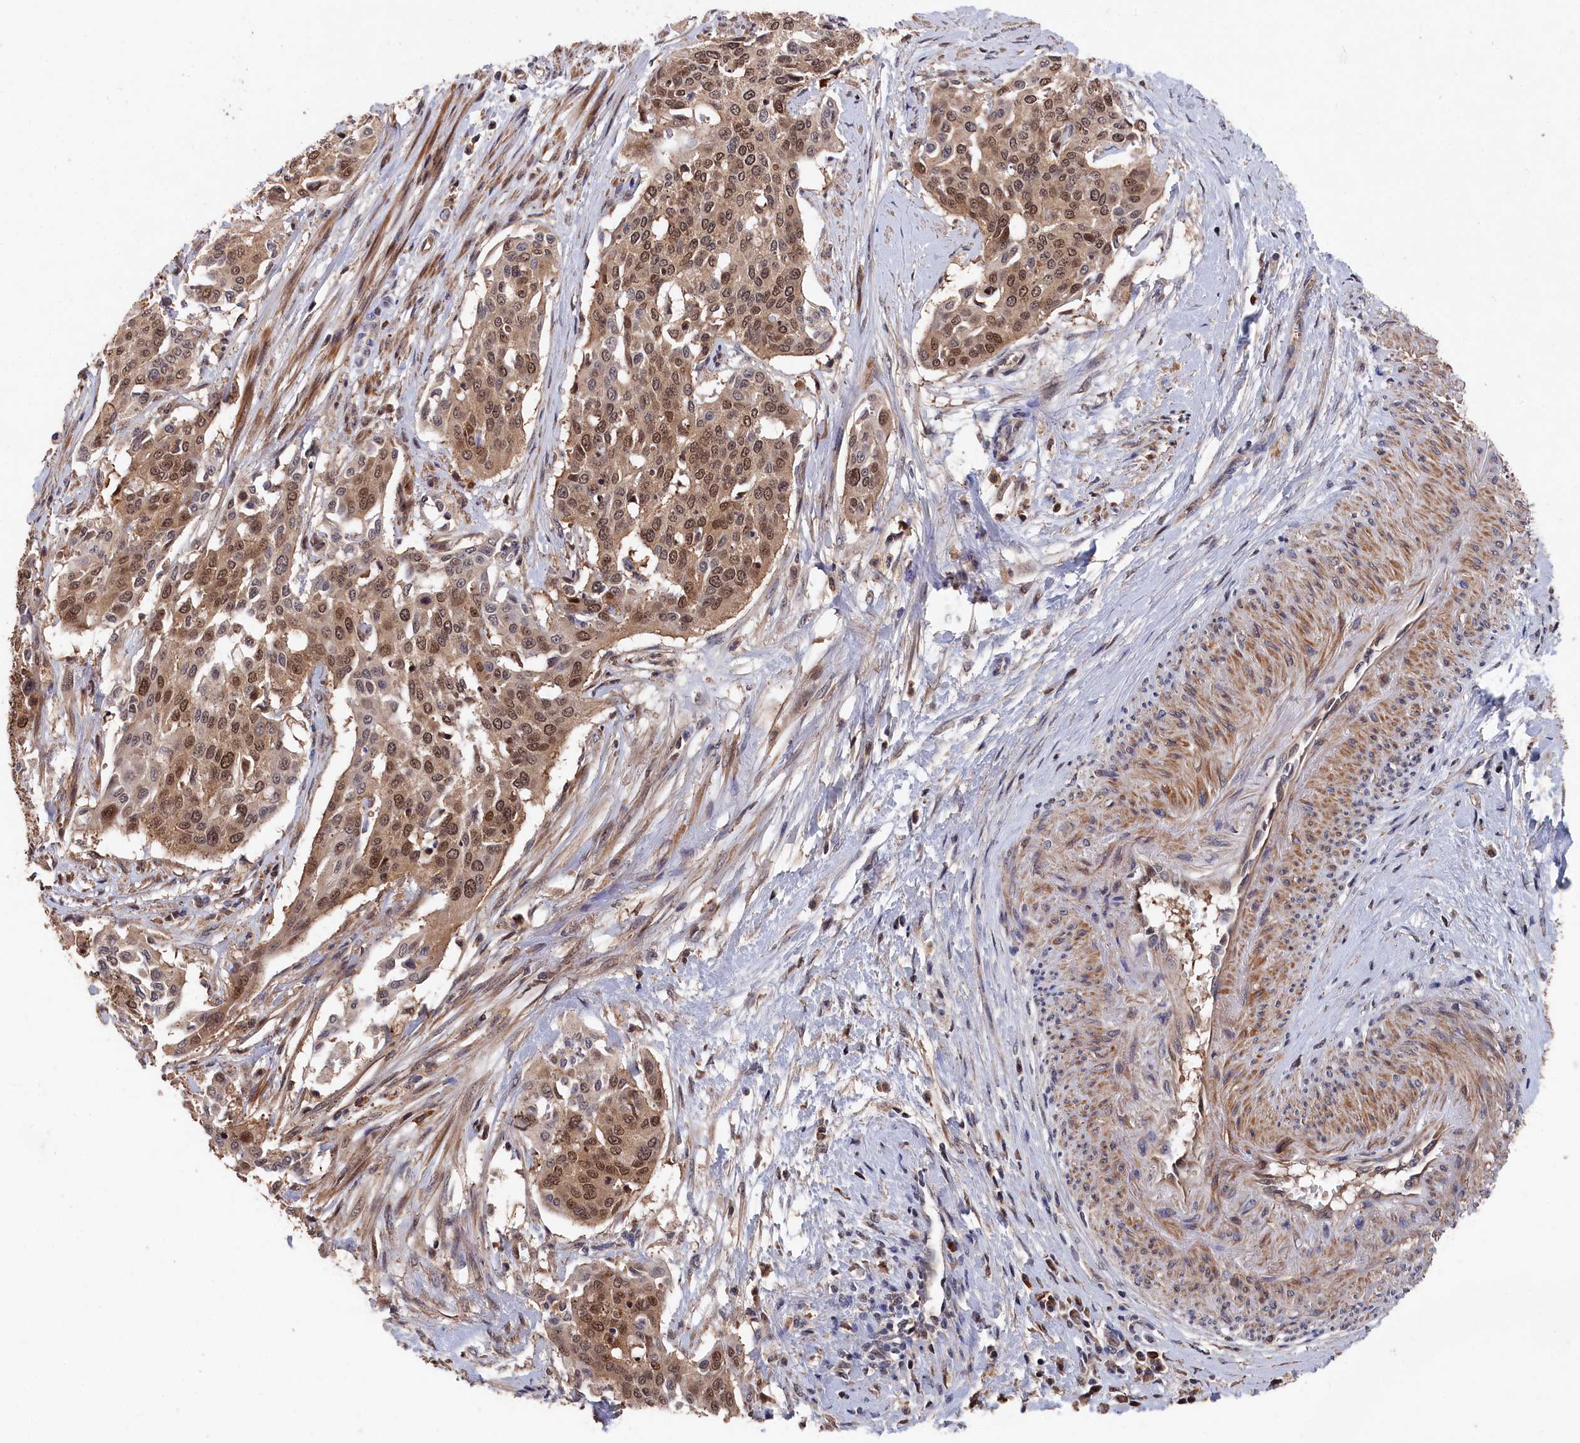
{"staining": {"intensity": "moderate", "quantity": ">75%", "location": "cytoplasmic/membranous,nuclear"}, "tissue": "cervical cancer", "cell_type": "Tumor cells", "image_type": "cancer", "snomed": [{"axis": "morphology", "description": "Squamous cell carcinoma, NOS"}, {"axis": "topography", "description": "Cervix"}], "caption": "Immunohistochemical staining of cervical cancer demonstrates medium levels of moderate cytoplasmic/membranous and nuclear protein positivity in approximately >75% of tumor cells.", "gene": "RMI2", "patient": {"sex": "female", "age": 44}}